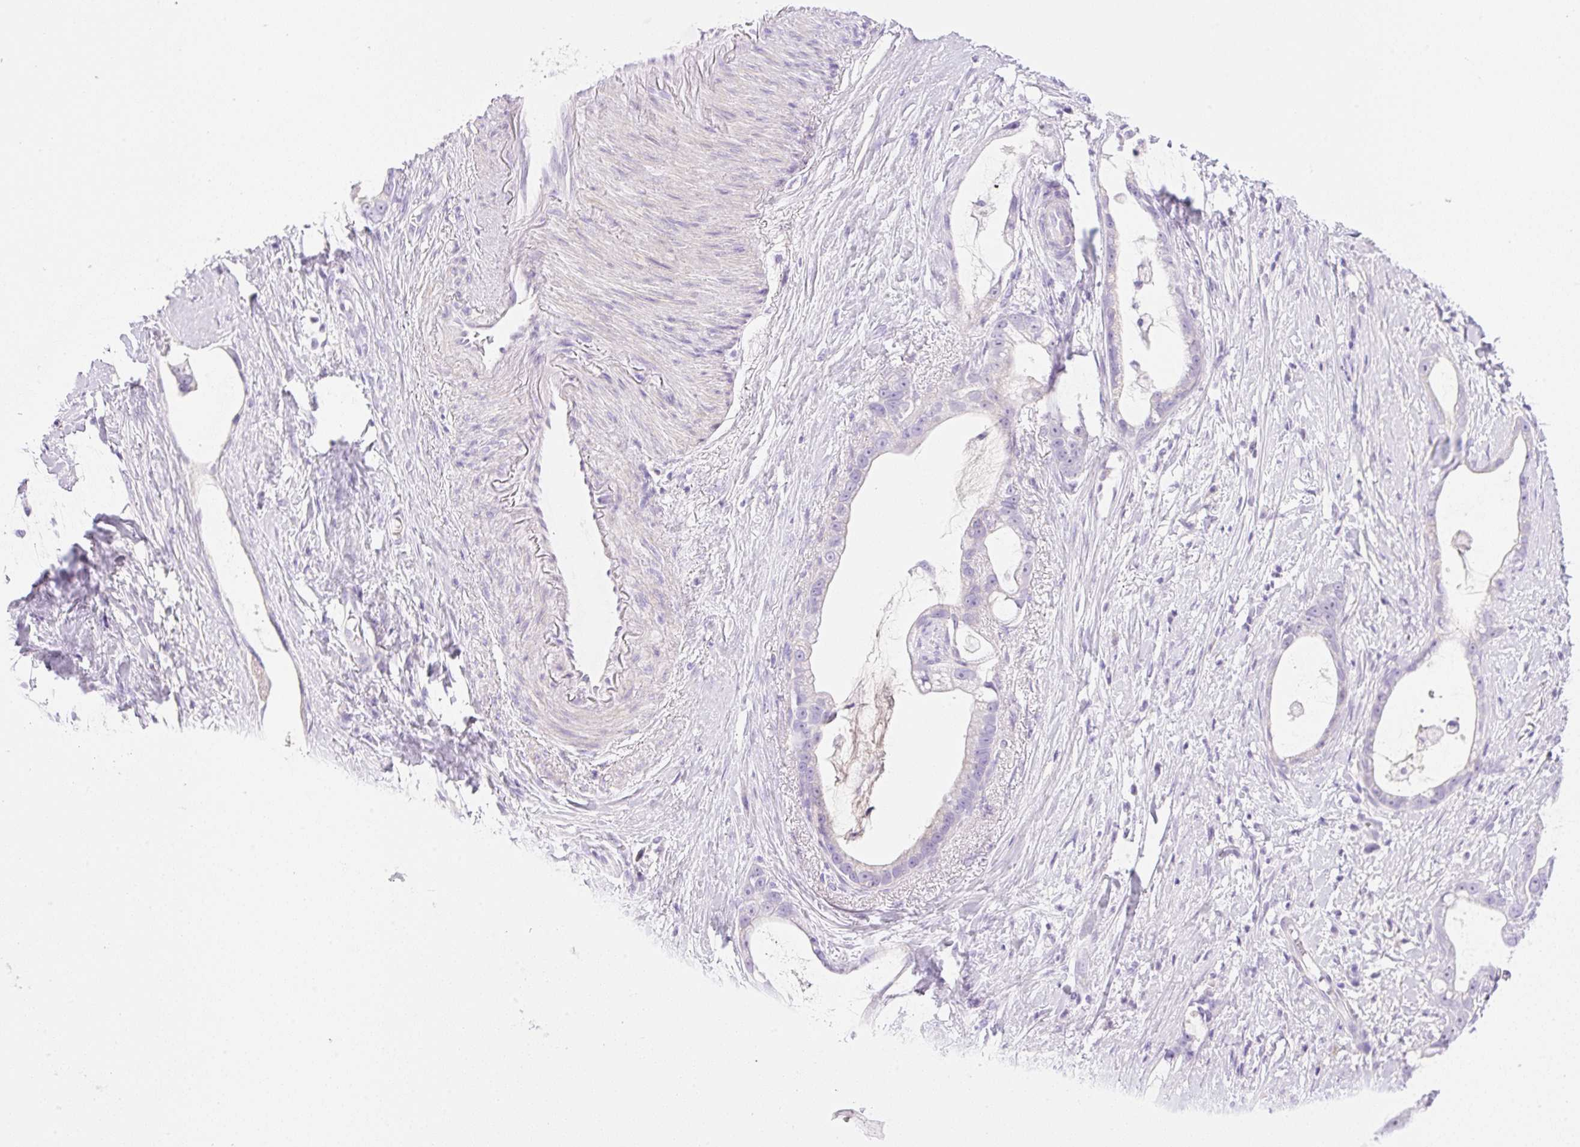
{"staining": {"intensity": "negative", "quantity": "none", "location": "none"}, "tissue": "stomach cancer", "cell_type": "Tumor cells", "image_type": "cancer", "snomed": [{"axis": "morphology", "description": "Adenocarcinoma, NOS"}, {"axis": "topography", "description": "Stomach"}], "caption": "An image of human stomach cancer (adenocarcinoma) is negative for staining in tumor cells.", "gene": "PALM3", "patient": {"sex": "male", "age": 55}}